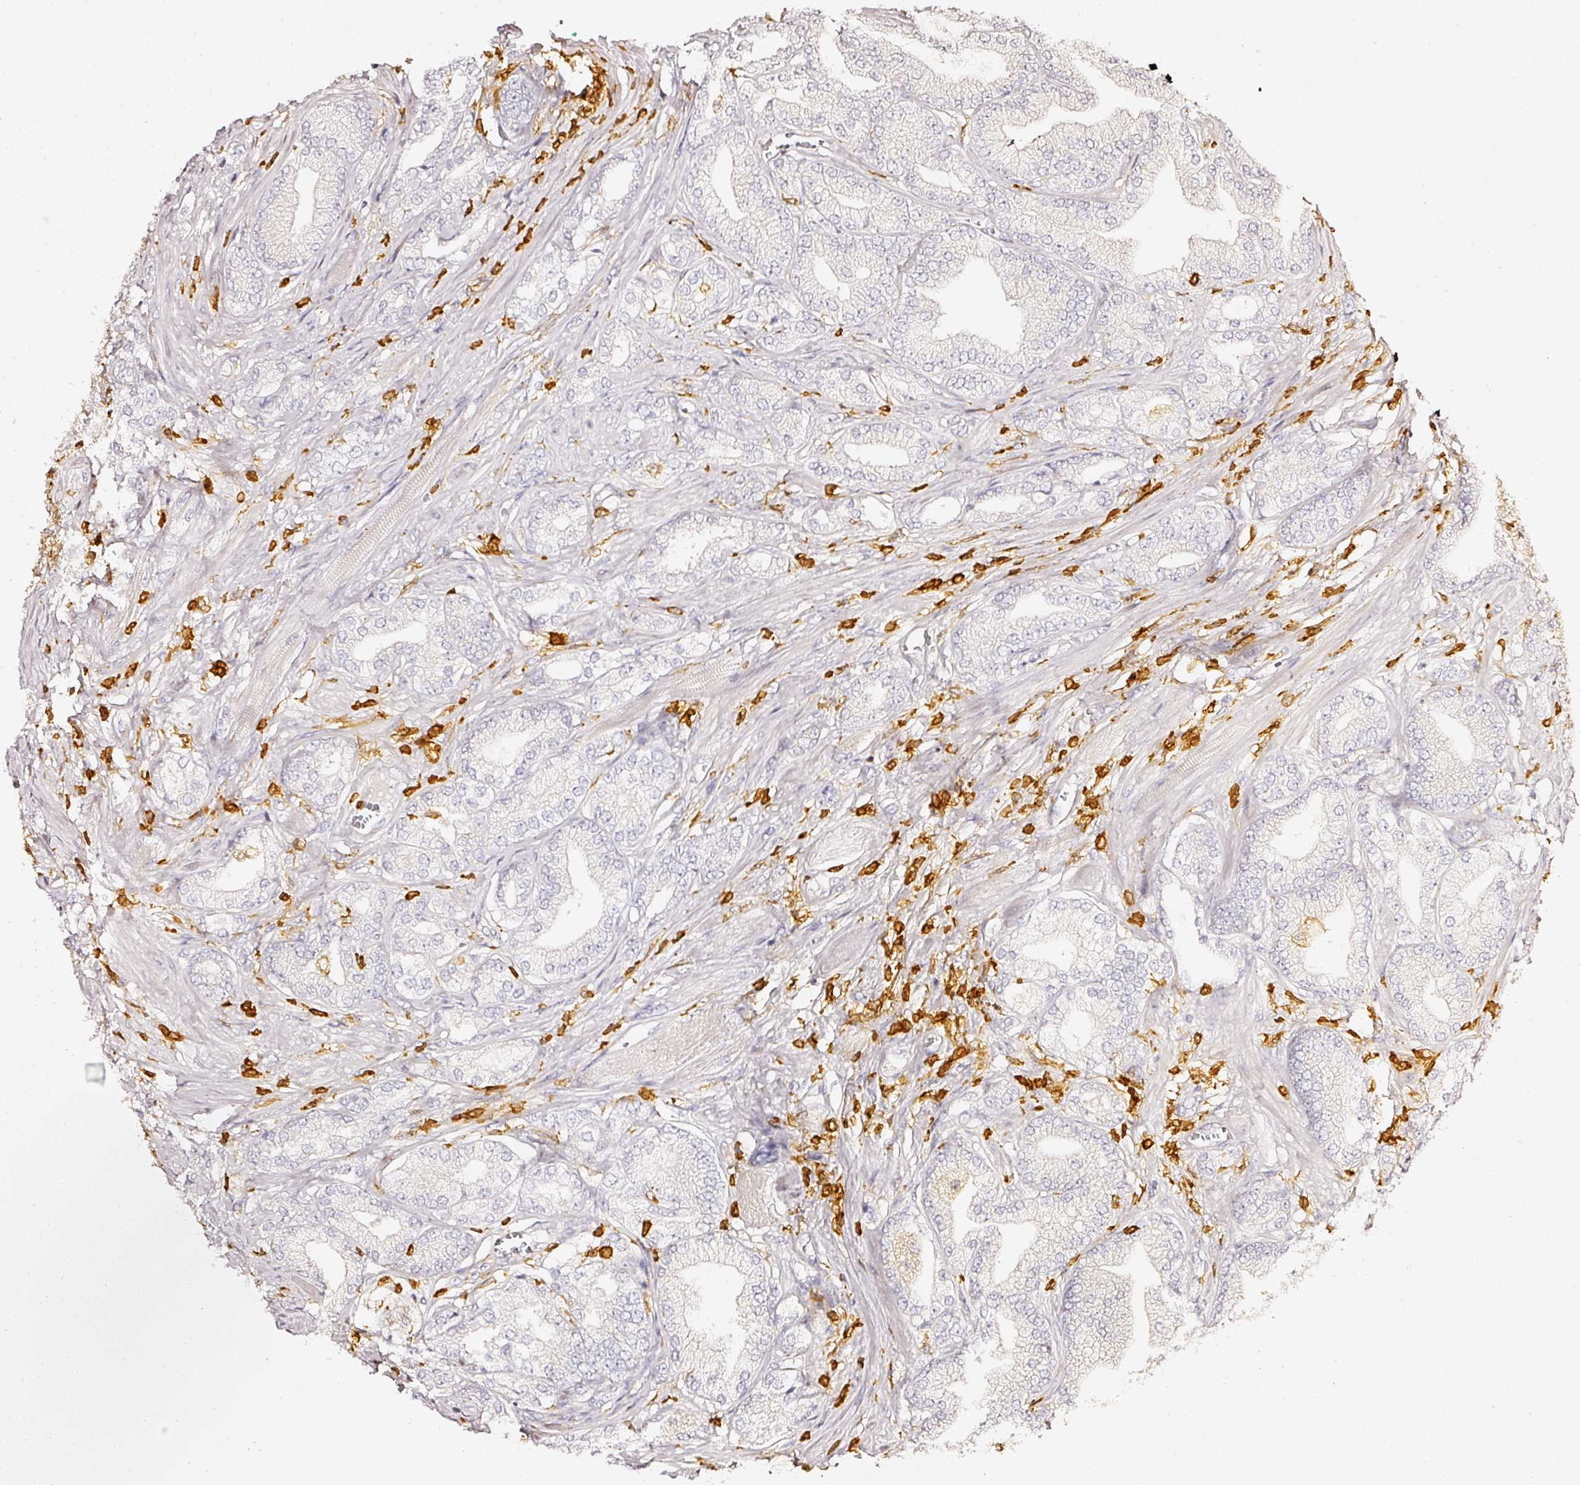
{"staining": {"intensity": "negative", "quantity": "none", "location": "none"}, "tissue": "prostate cancer", "cell_type": "Tumor cells", "image_type": "cancer", "snomed": [{"axis": "morphology", "description": "Adenocarcinoma, High grade"}, {"axis": "topography", "description": "Prostate"}], "caption": "Immunohistochemical staining of adenocarcinoma (high-grade) (prostate) exhibits no significant positivity in tumor cells.", "gene": "EVL", "patient": {"sex": "male", "age": 50}}